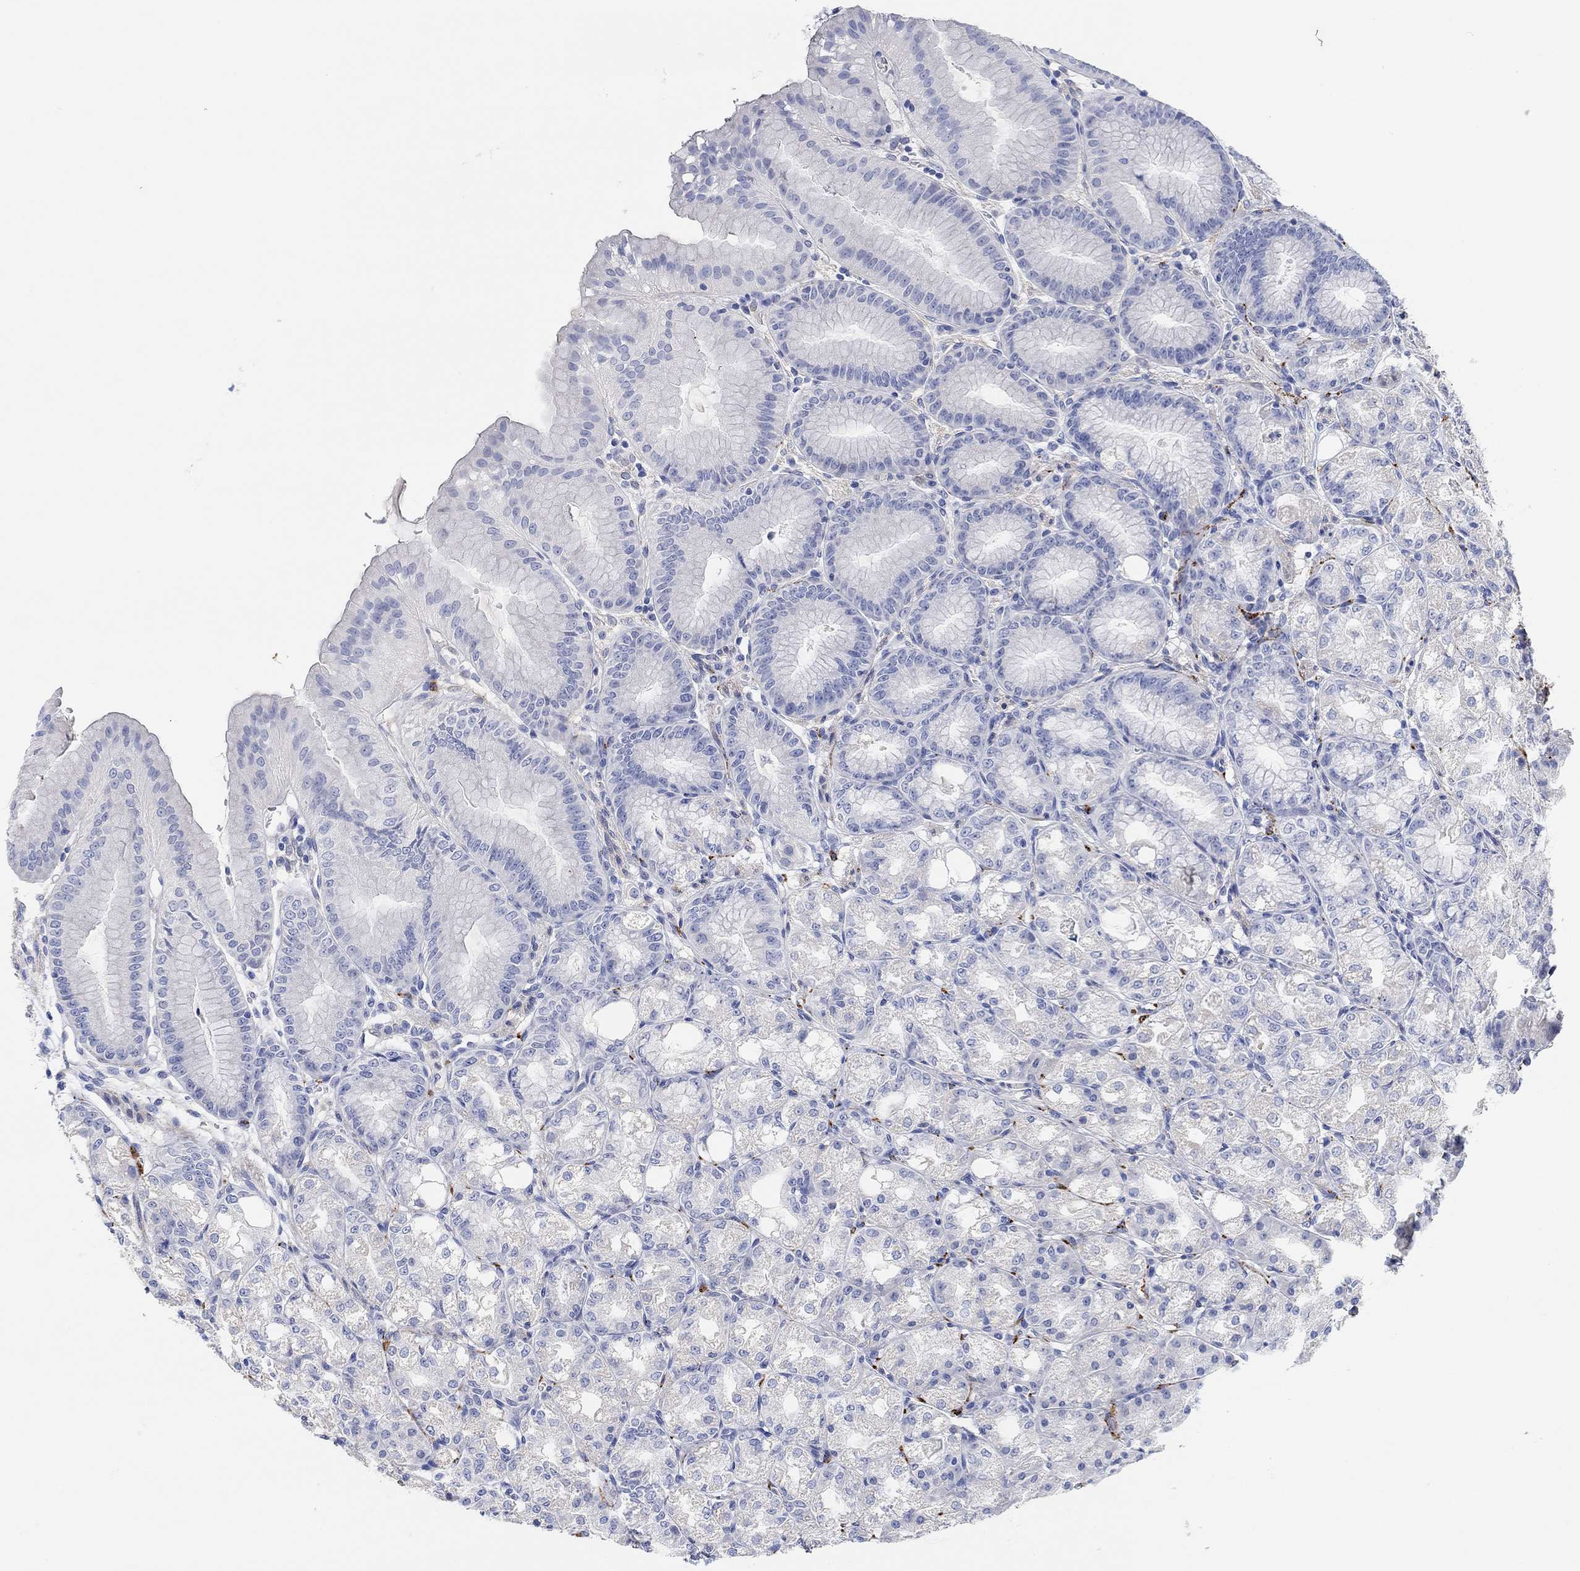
{"staining": {"intensity": "negative", "quantity": "none", "location": "none"}, "tissue": "stomach", "cell_type": "Glandular cells", "image_type": "normal", "snomed": [{"axis": "morphology", "description": "Normal tissue, NOS"}, {"axis": "topography", "description": "Stomach"}], "caption": "An immunohistochemistry photomicrograph of normal stomach is shown. There is no staining in glandular cells of stomach. (DAB (3,3'-diaminobenzidine) immunohistochemistry, high magnification).", "gene": "VAT1L", "patient": {"sex": "male", "age": 71}}